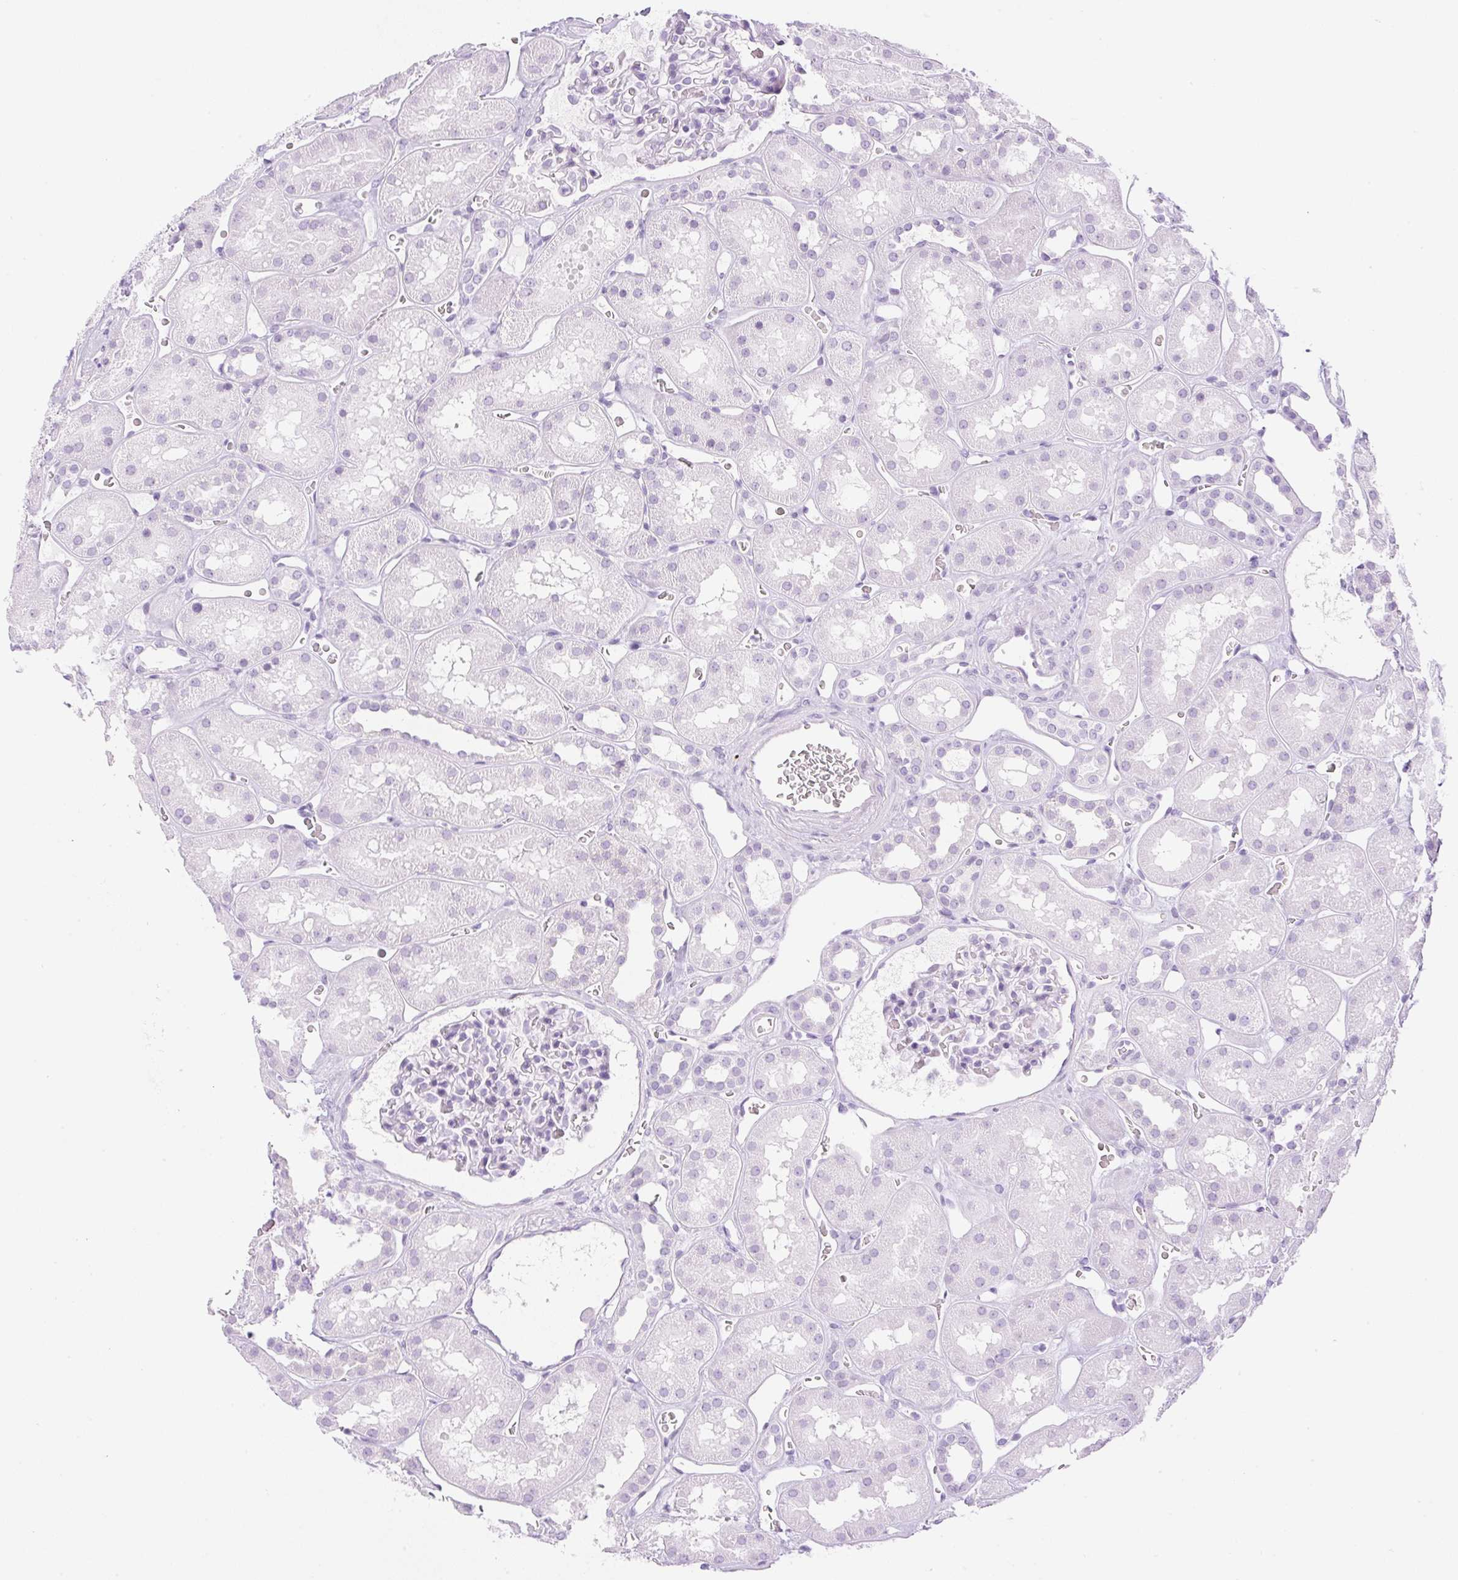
{"staining": {"intensity": "negative", "quantity": "none", "location": "none"}, "tissue": "kidney", "cell_type": "Cells in glomeruli", "image_type": "normal", "snomed": [{"axis": "morphology", "description": "Normal tissue, NOS"}, {"axis": "topography", "description": "Kidney"}], "caption": "Protein analysis of normal kidney shows no significant staining in cells in glomeruli. (DAB (3,3'-diaminobenzidine) IHC with hematoxylin counter stain).", "gene": "SPRR4", "patient": {"sex": "female", "age": 41}}